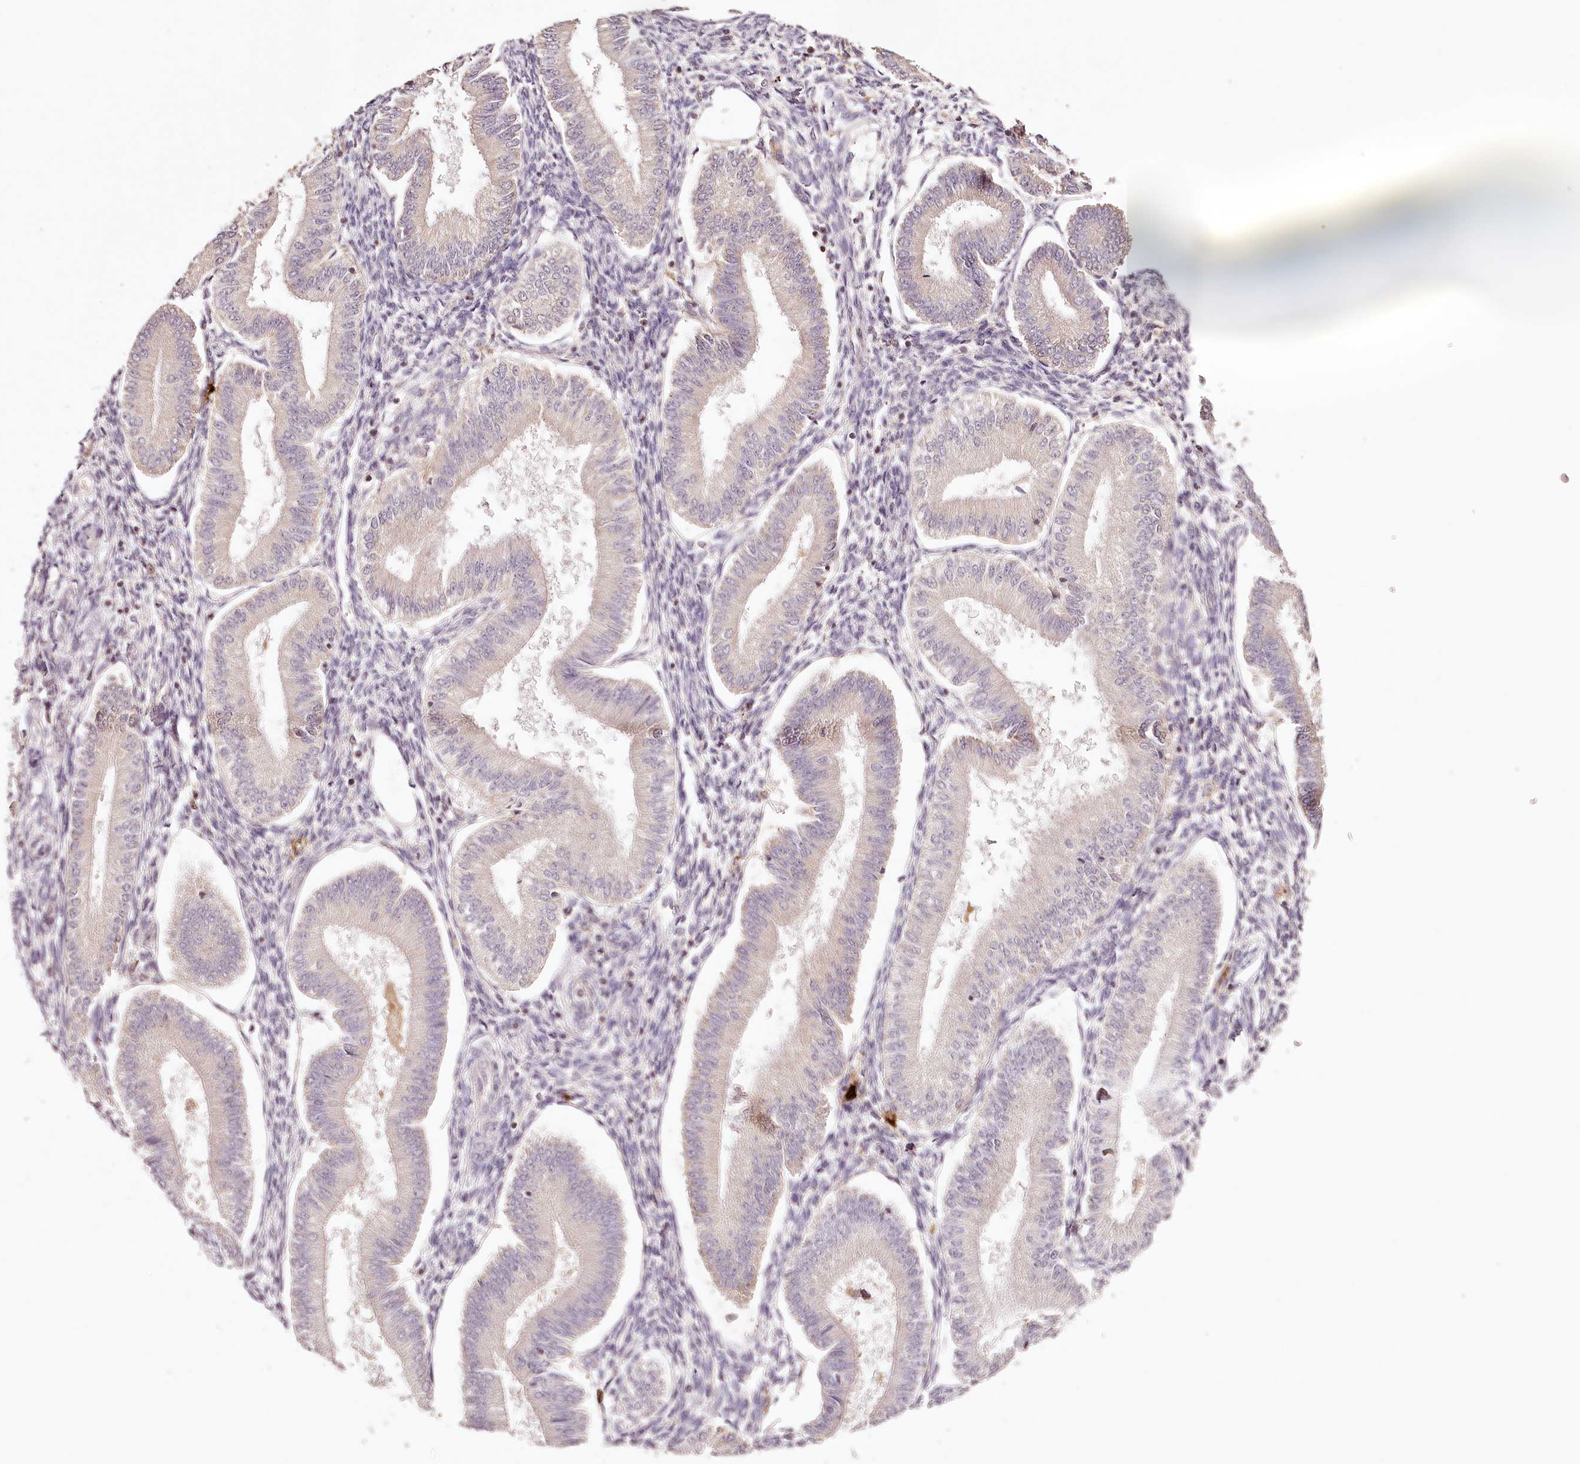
{"staining": {"intensity": "negative", "quantity": "none", "location": "none"}, "tissue": "endometrium", "cell_type": "Cells in endometrial stroma", "image_type": "normal", "snomed": [{"axis": "morphology", "description": "Normal tissue, NOS"}, {"axis": "topography", "description": "Endometrium"}], "caption": "IHC histopathology image of benign endometrium stained for a protein (brown), which exhibits no positivity in cells in endometrial stroma.", "gene": "SYNGR1", "patient": {"sex": "female", "age": 39}}